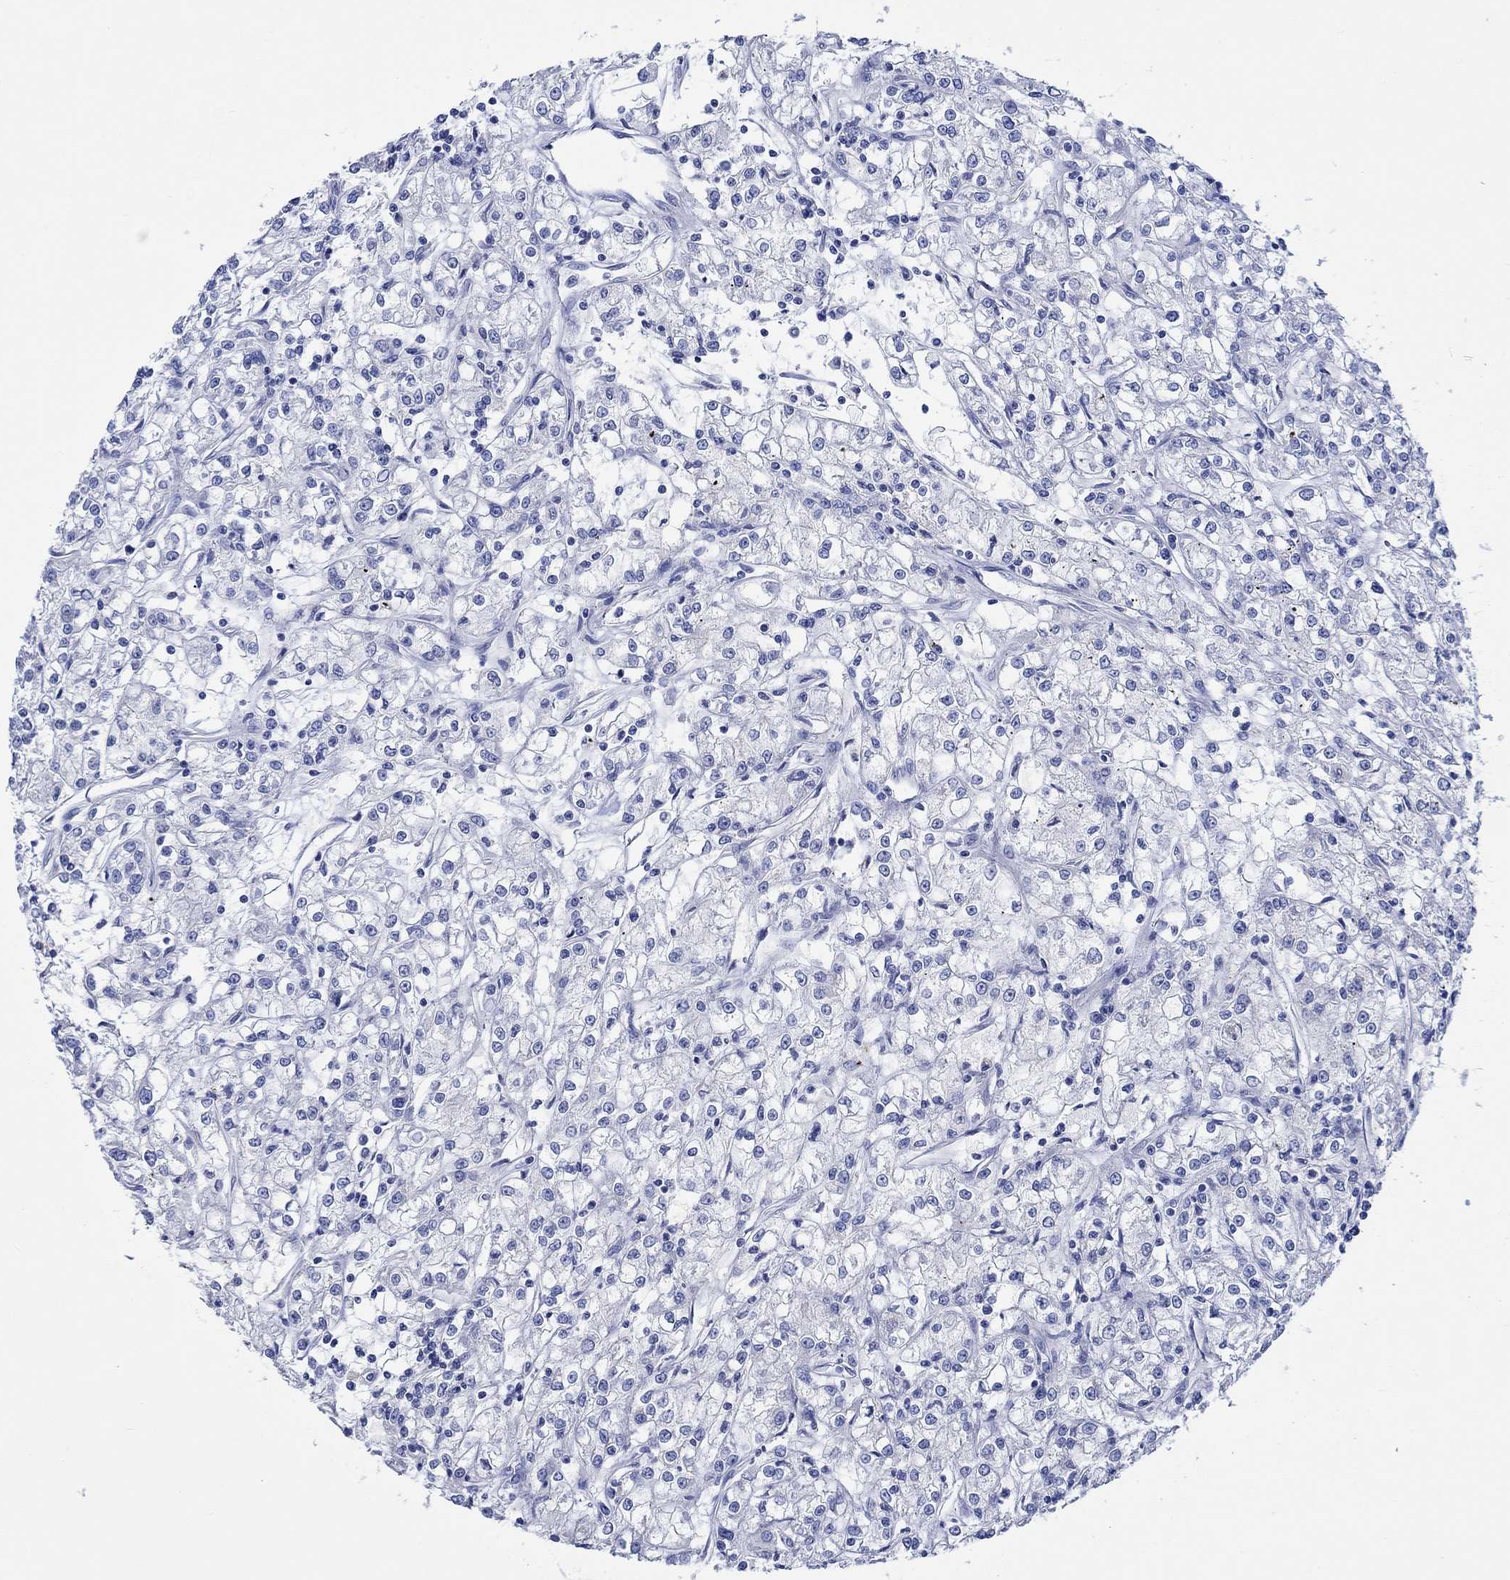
{"staining": {"intensity": "negative", "quantity": "none", "location": "none"}, "tissue": "renal cancer", "cell_type": "Tumor cells", "image_type": "cancer", "snomed": [{"axis": "morphology", "description": "Adenocarcinoma, NOS"}, {"axis": "topography", "description": "Kidney"}], "caption": "This is a histopathology image of IHC staining of renal adenocarcinoma, which shows no expression in tumor cells. The staining is performed using DAB (3,3'-diaminobenzidine) brown chromogen with nuclei counter-stained in using hematoxylin.", "gene": "CPLX2", "patient": {"sex": "female", "age": 59}}